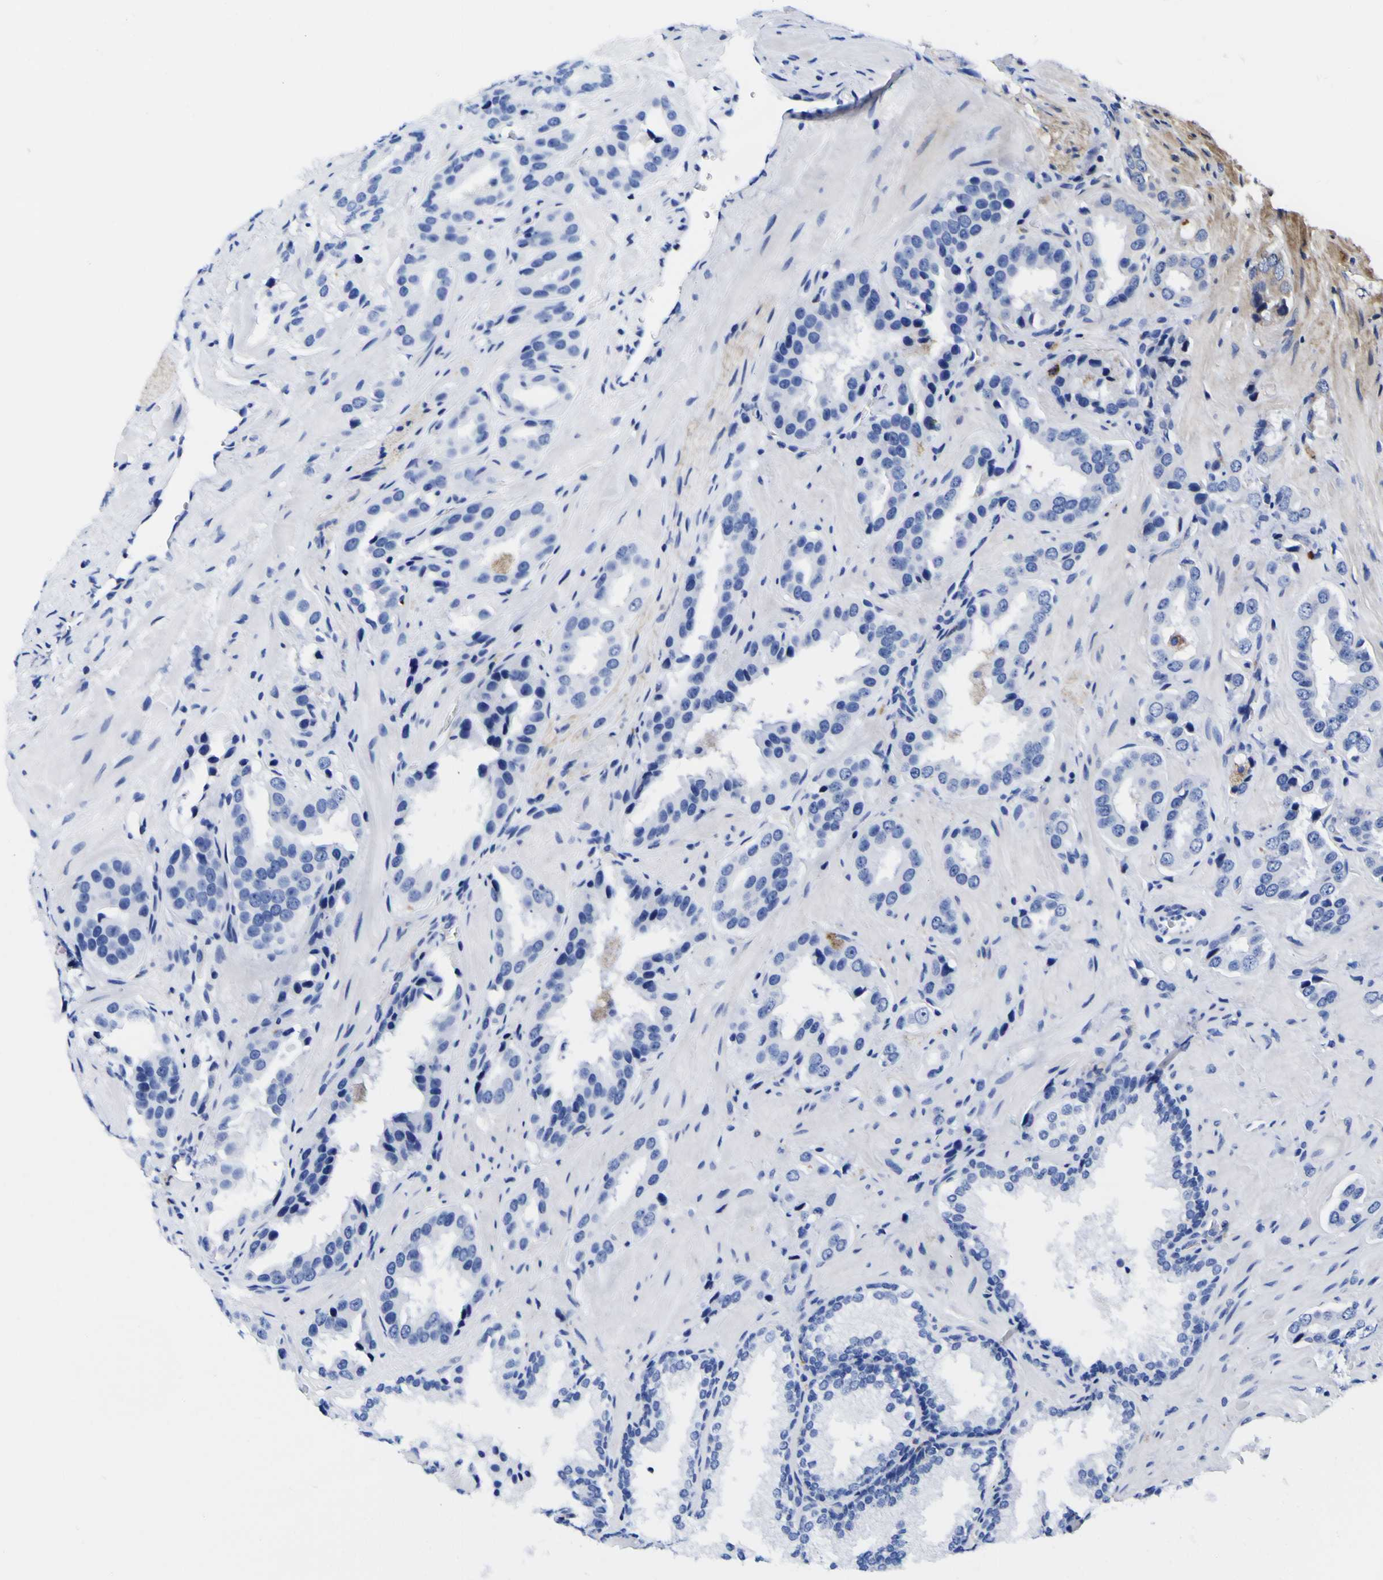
{"staining": {"intensity": "negative", "quantity": "none", "location": "none"}, "tissue": "prostate cancer", "cell_type": "Tumor cells", "image_type": "cancer", "snomed": [{"axis": "morphology", "description": "Adenocarcinoma, High grade"}, {"axis": "topography", "description": "Prostate"}], "caption": "The histopathology image demonstrates no significant staining in tumor cells of prostate cancer (adenocarcinoma (high-grade)).", "gene": "HLA-DQA1", "patient": {"sex": "male", "age": 64}}